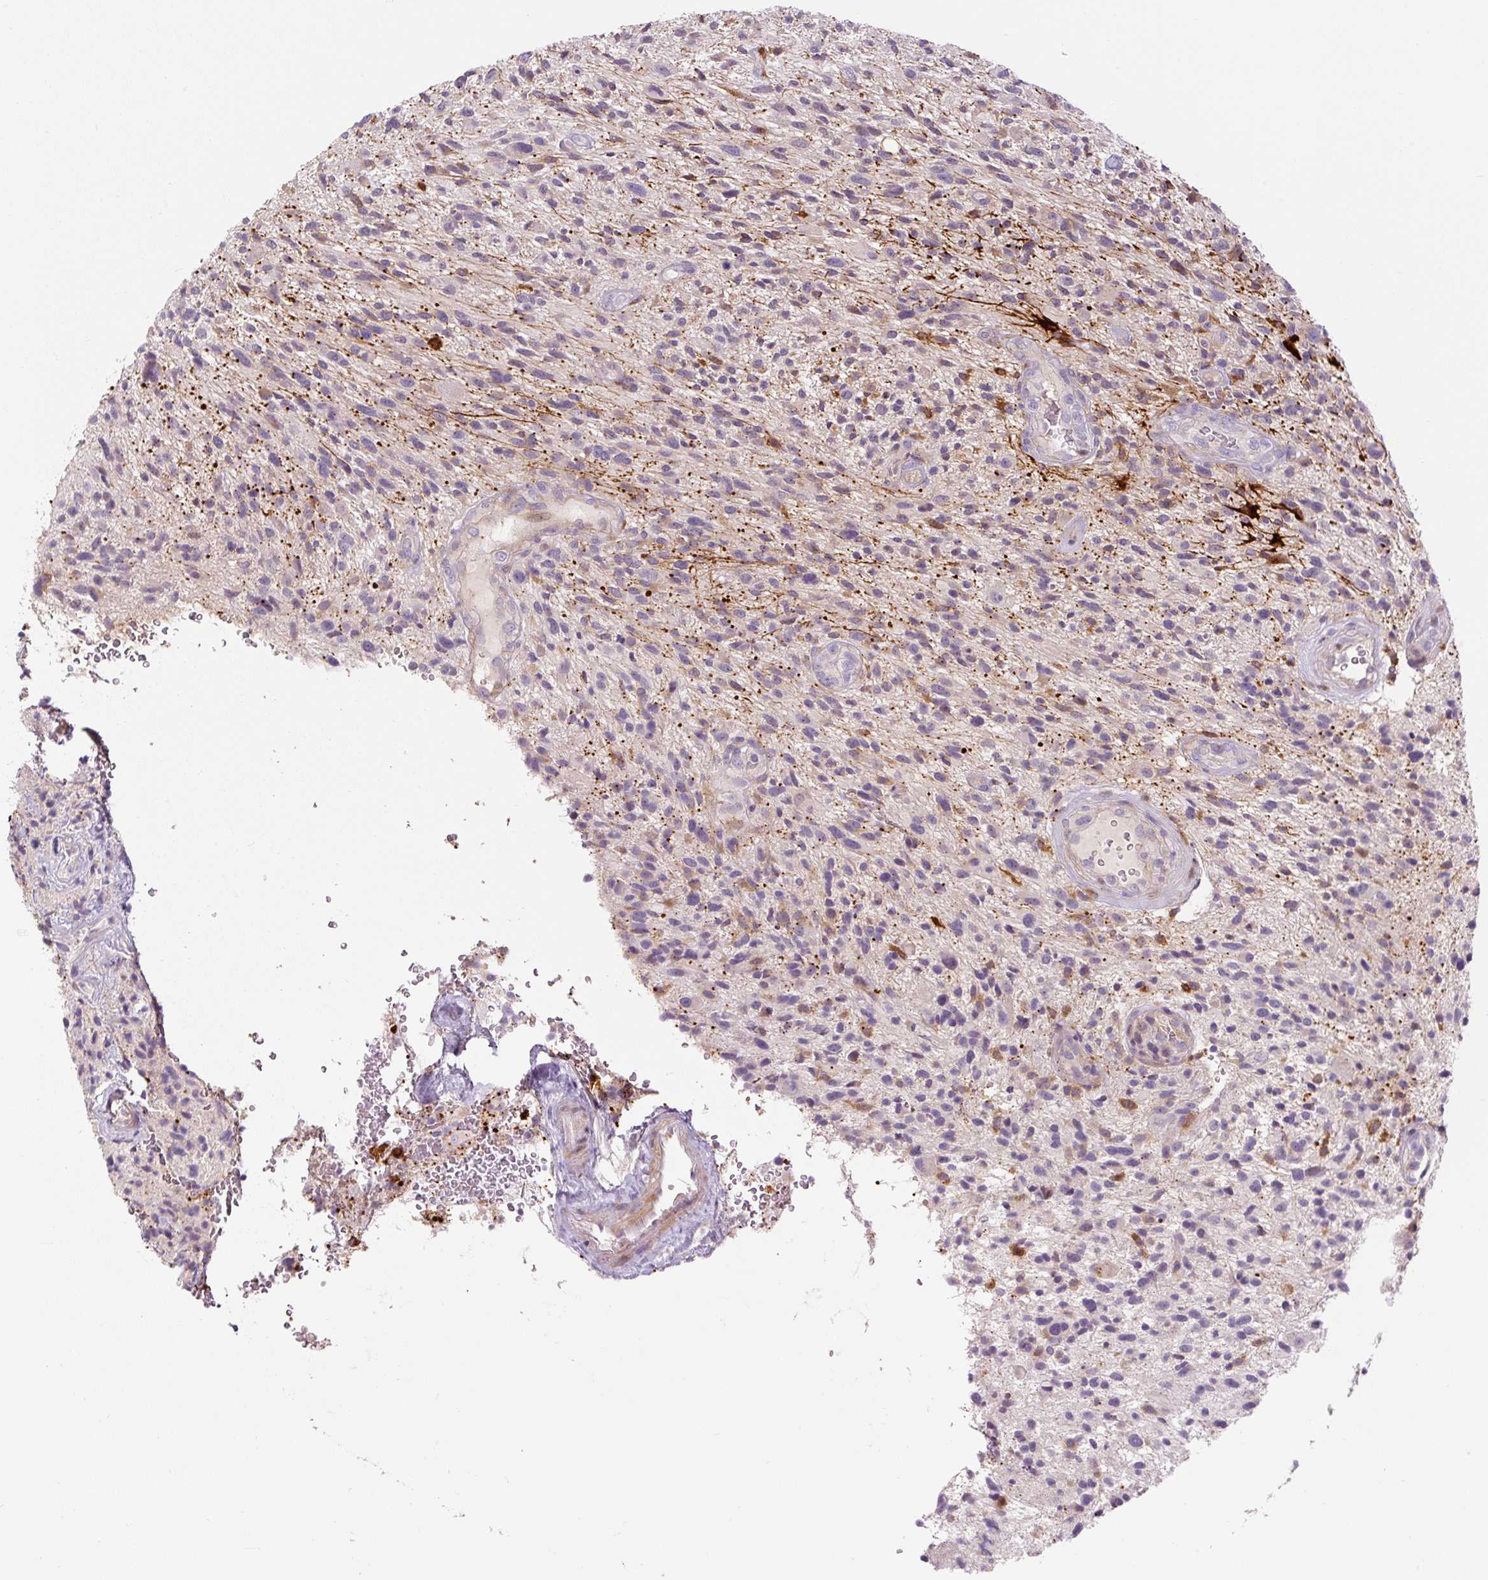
{"staining": {"intensity": "weak", "quantity": "<25%", "location": "cytoplasmic/membranous"}, "tissue": "glioma", "cell_type": "Tumor cells", "image_type": "cancer", "snomed": [{"axis": "morphology", "description": "Glioma, malignant, High grade"}, {"axis": "topography", "description": "Brain"}], "caption": "The micrograph shows no significant staining in tumor cells of high-grade glioma (malignant).", "gene": "FUT10", "patient": {"sex": "male", "age": 47}}